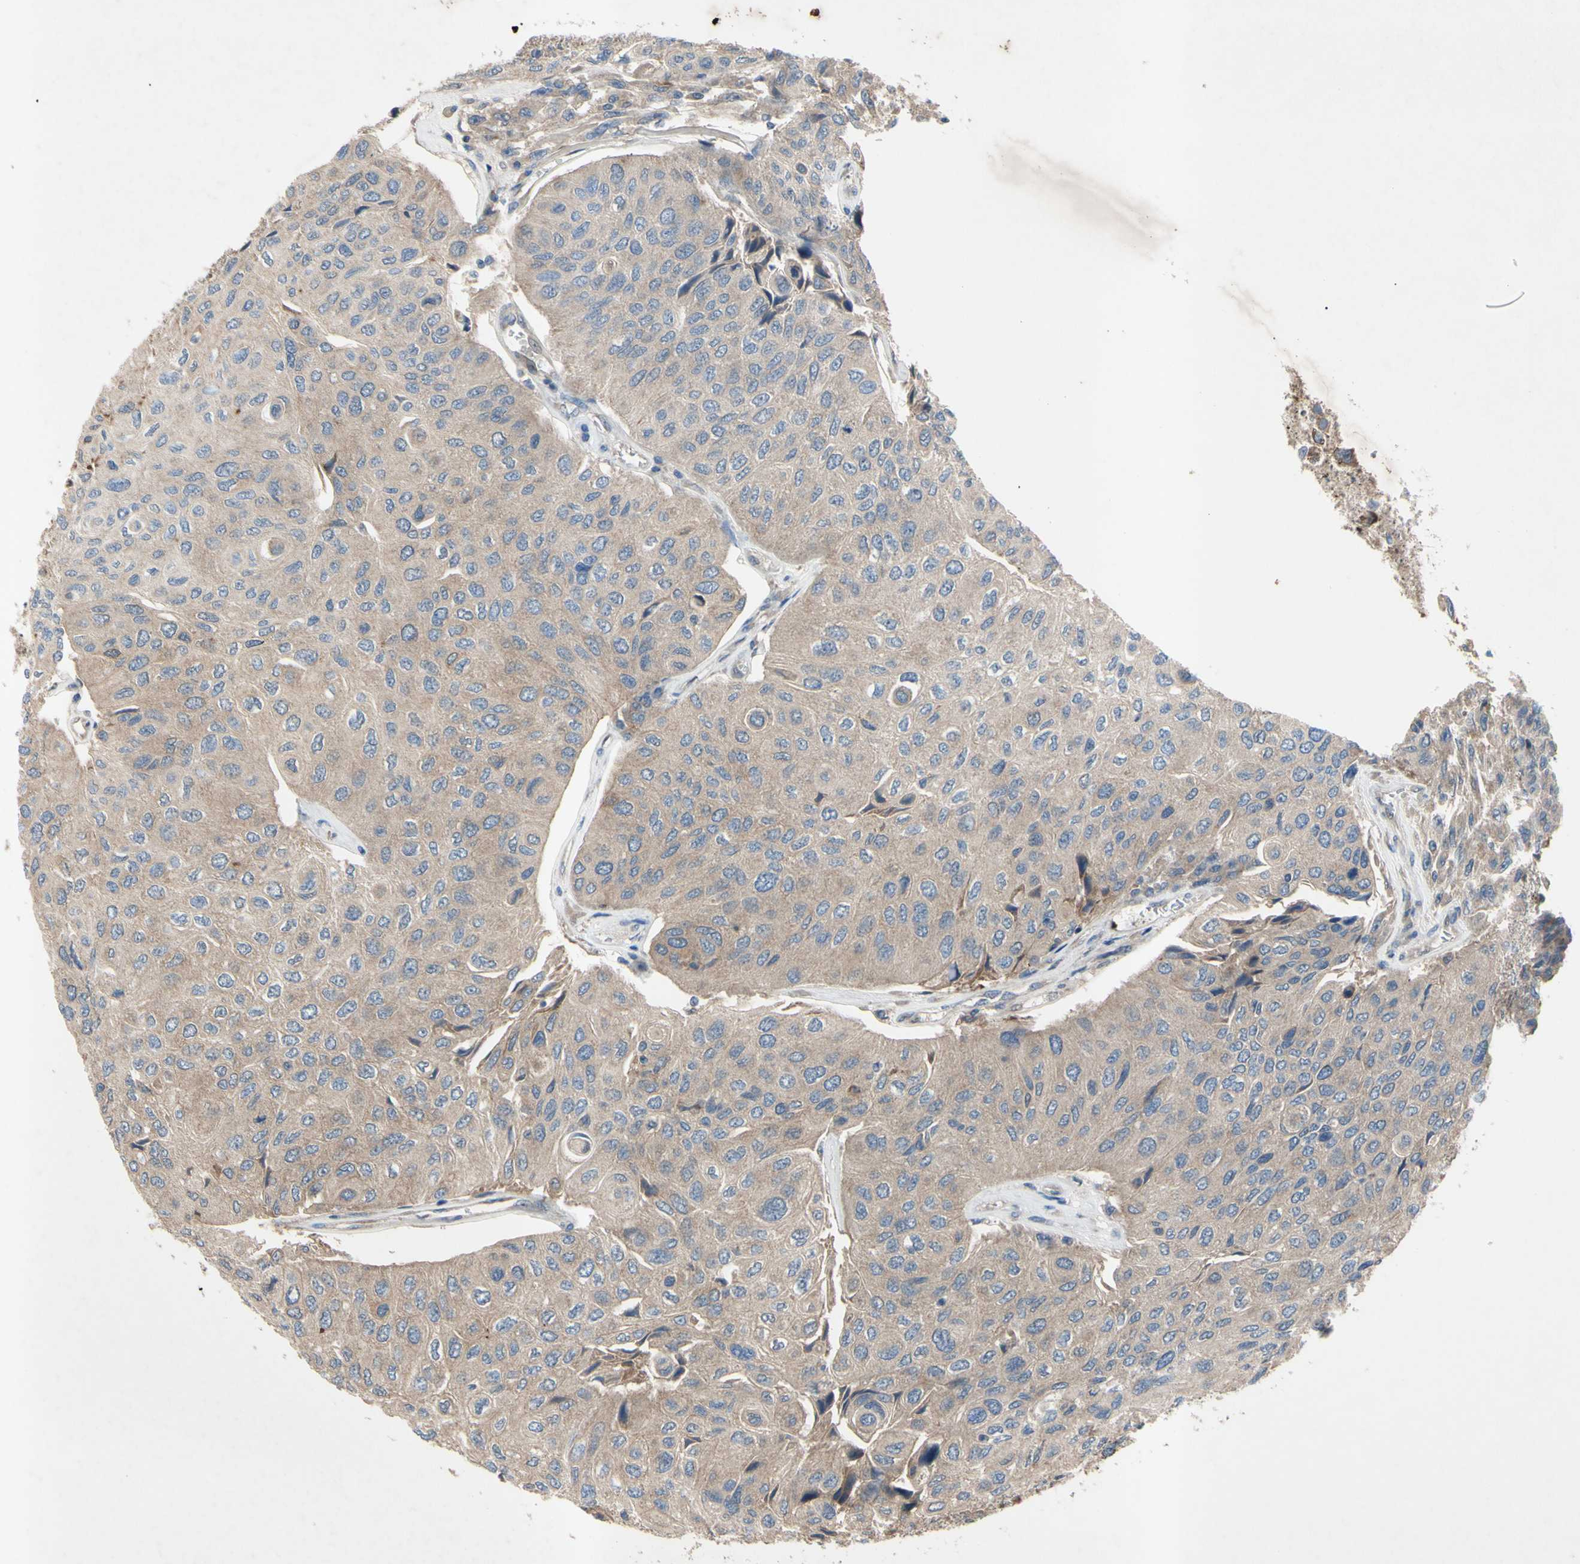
{"staining": {"intensity": "moderate", "quantity": ">75%", "location": "cytoplasmic/membranous"}, "tissue": "urothelial cancer", "cell_type": "Tumor cells", "image_type": "cancer", "snomed": [{"axis": "morphology", "description": "Urothelial carcinoma, High grade"}, {"axis": "topography", "description": "Urinary bladder"}], "caption": "IHC (DAB (3,3'-diaminobenzidine)) staining of urothelial carcinoma (high-grade) exhibits moderate cytoplasmic/membranous protein staining in approximately >75% of tumor cells. The staining is performed using DAB (3,3'-diaminobenzidine) brown chromogen to label protein expression. The nuclei are counter-stained blue using hematoxylin.", "gene": "HILPDA", "patient": {"sex": "male", "age": 66}}